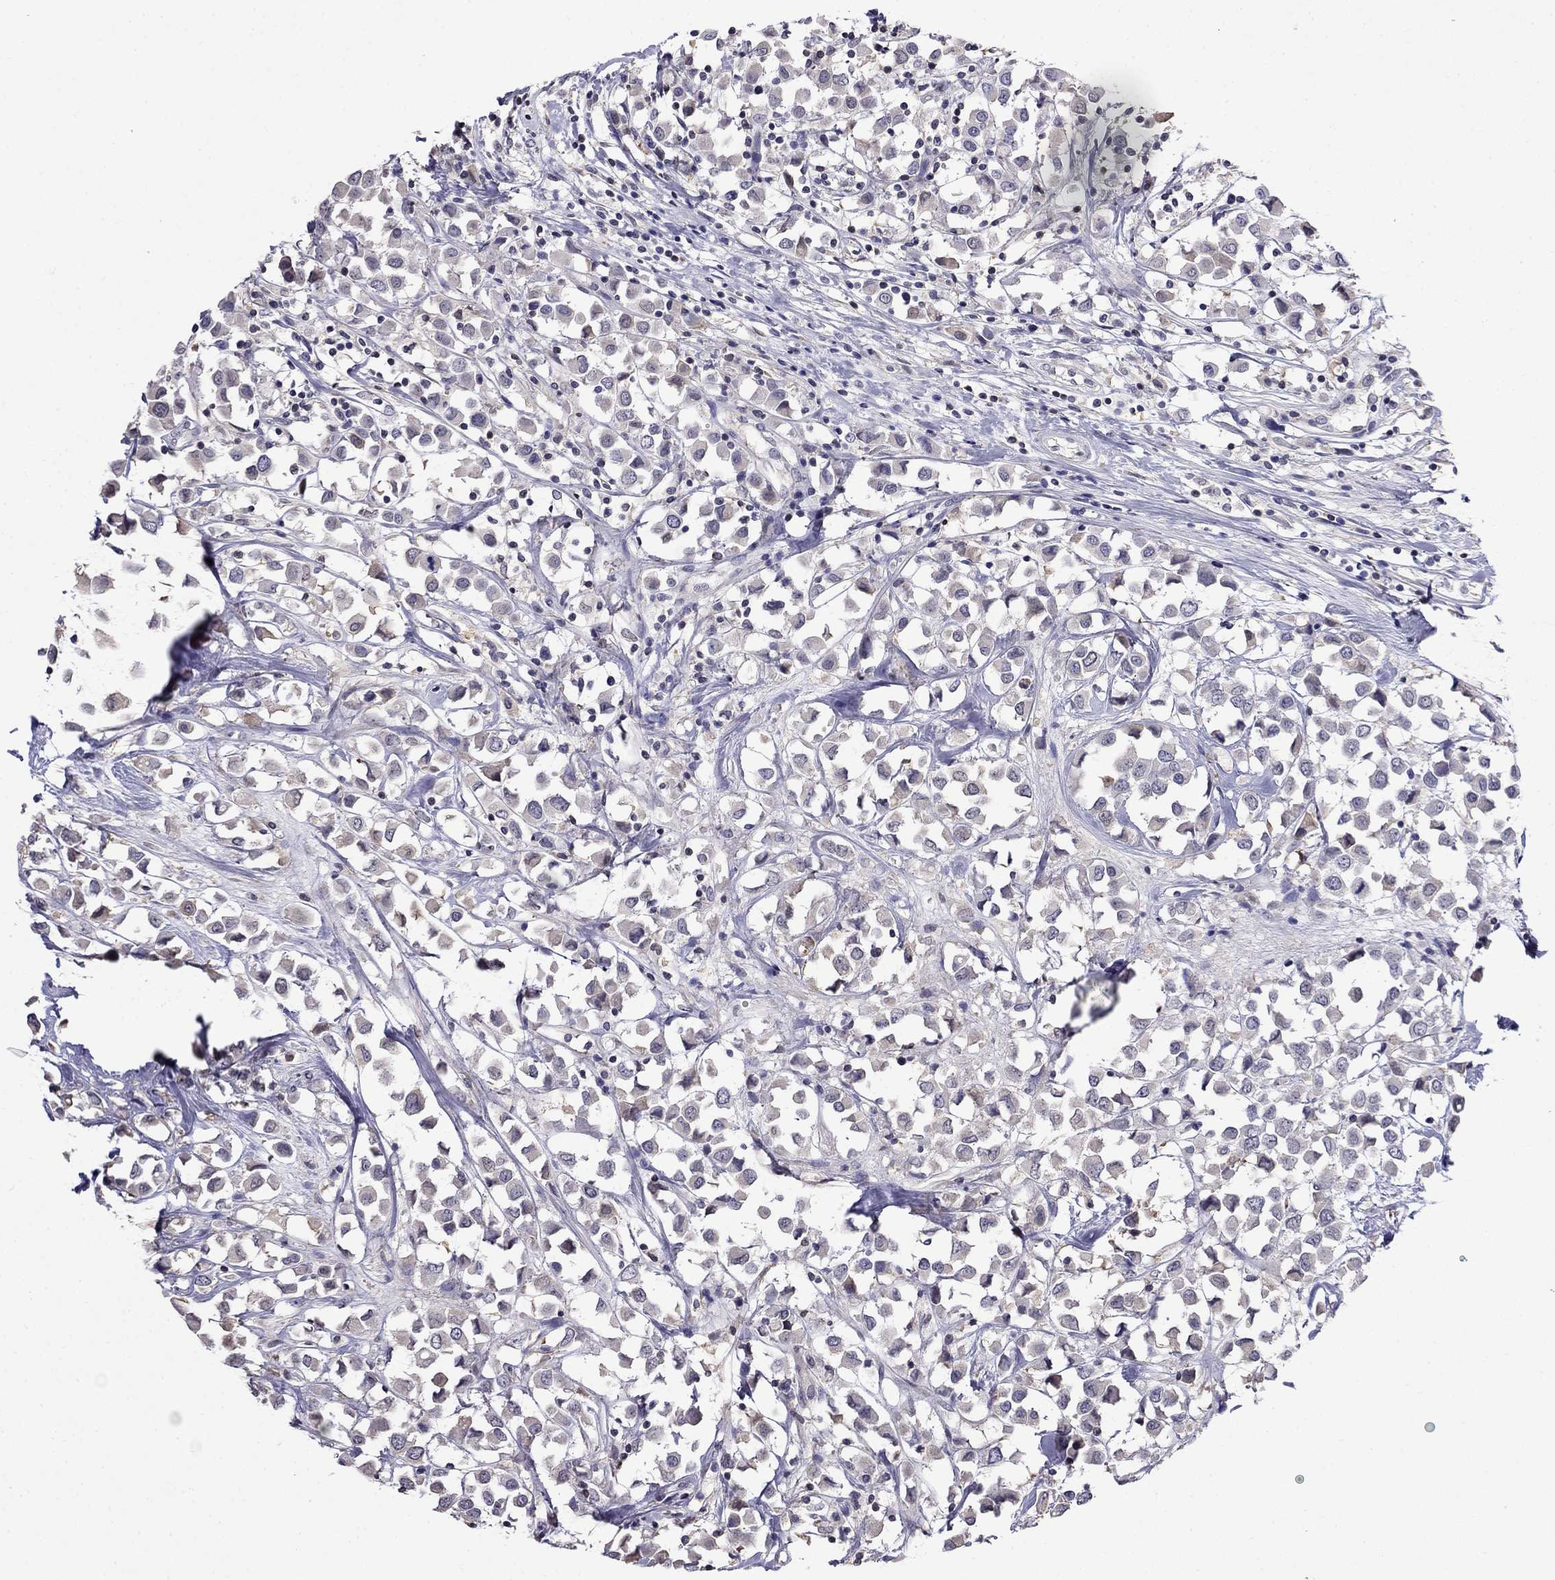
{"staining": {"intensity": "negative", "quantity": "none", "location": "none"}, "tissue": "breast cancer", "cell_type": "Tumor cells", "image_type": "cancer", "snomed": [{"axis": "morphology", "description": "Duct carcinoma"}, {"axis": "topography", "description": "Breast"}], "caption": "This is an immunohistochemistry micrograph of breast cancer. There is no expression in tumor cells.", "gene": "GUCA1B", "patient": {"sex": "female", "age": 61}}